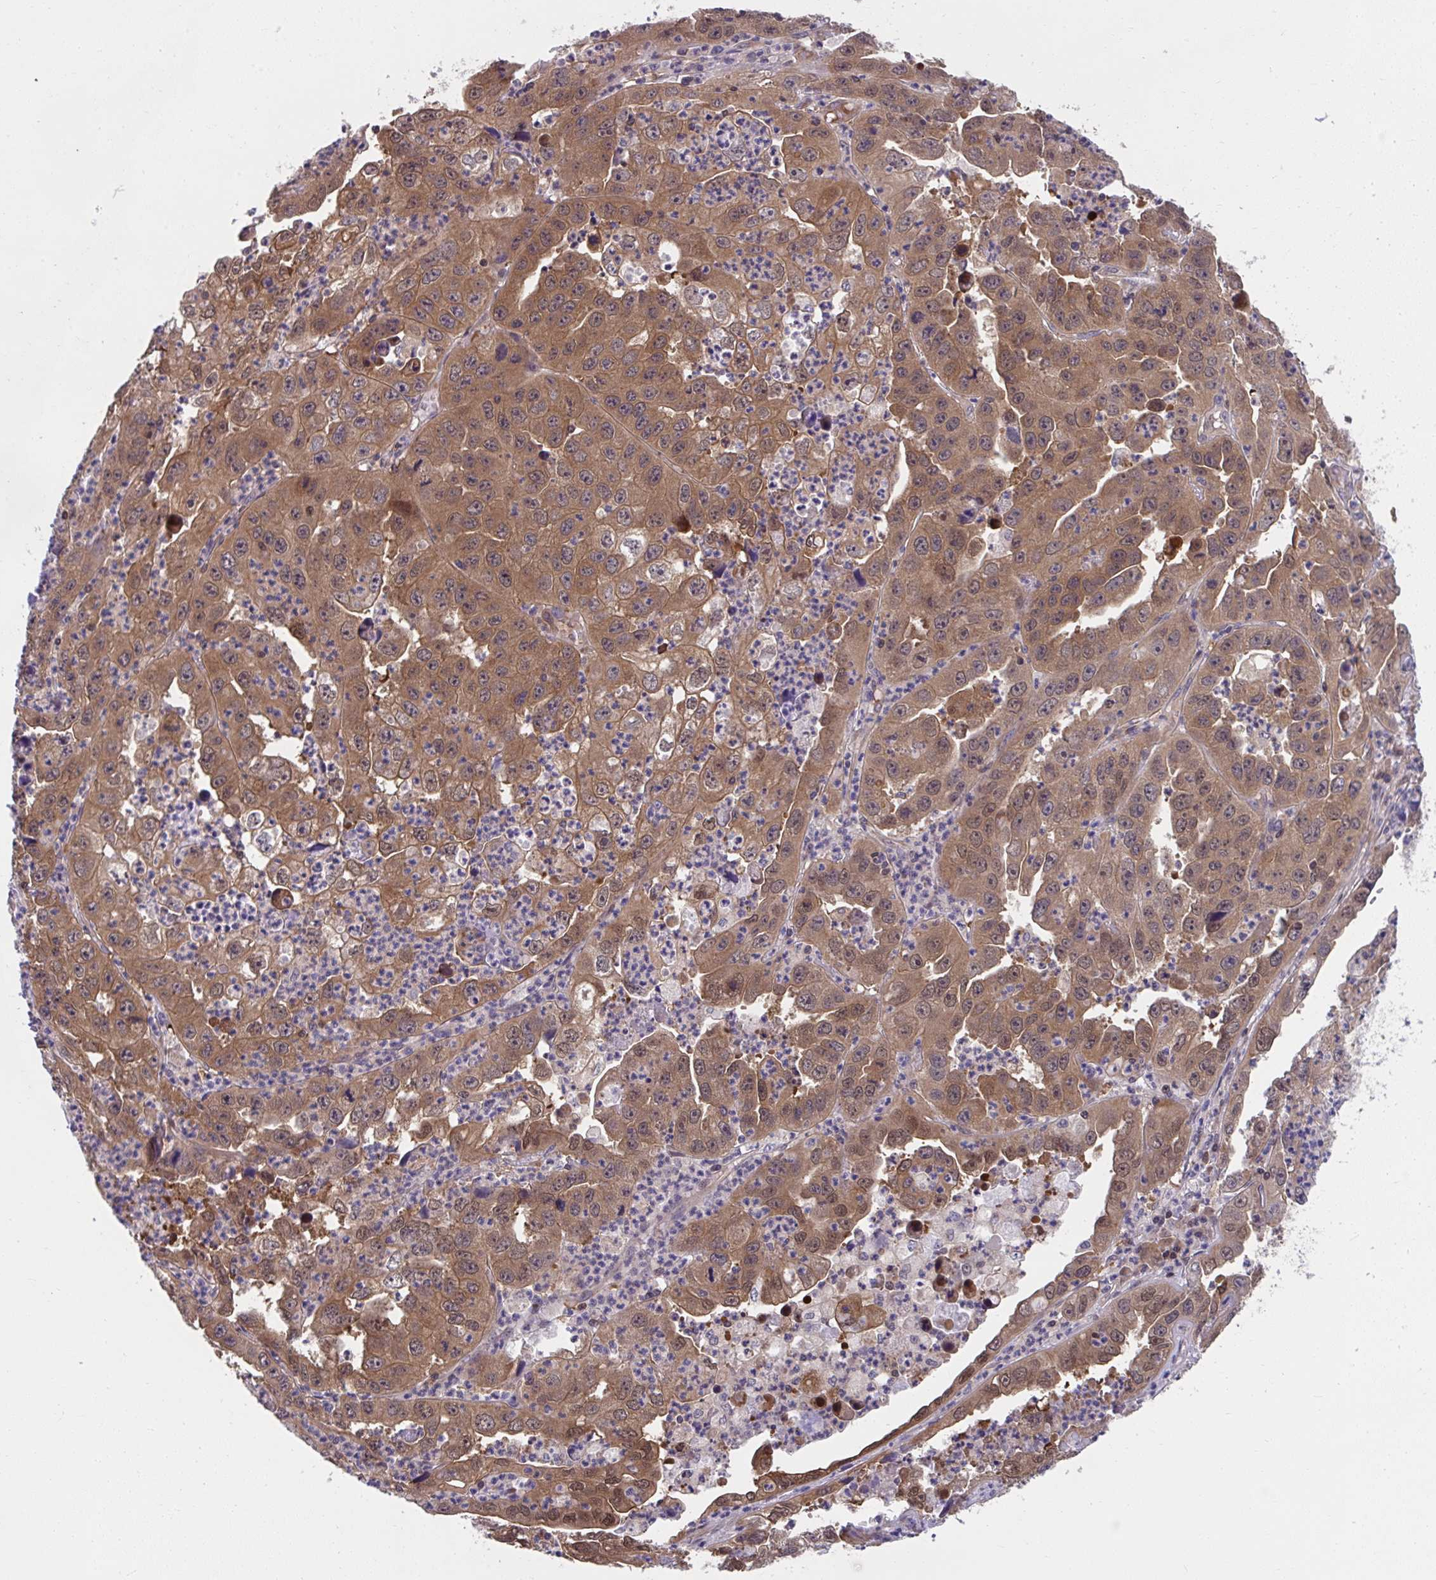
{"staining": {"intensity": "moderate", "quantity": ">75%", "location": "cytoplasmic/membranous"}, "tissue": "endometrial cancer", "cell_type": "Tumor cells", "image_type": "cancer", "snomed": [{"axis": "morphology", "description": "Adenocarcinoma, NOS"}, {"axis": "topography", "description": "Uterus"}], "caption": "A brown stain labels moderate cytoplasmic/membranous staining of a protein in human endometrial cancer tumor cells.", "gene": "PCDHB7", "patient": {"sex": "female", "age": 62}}